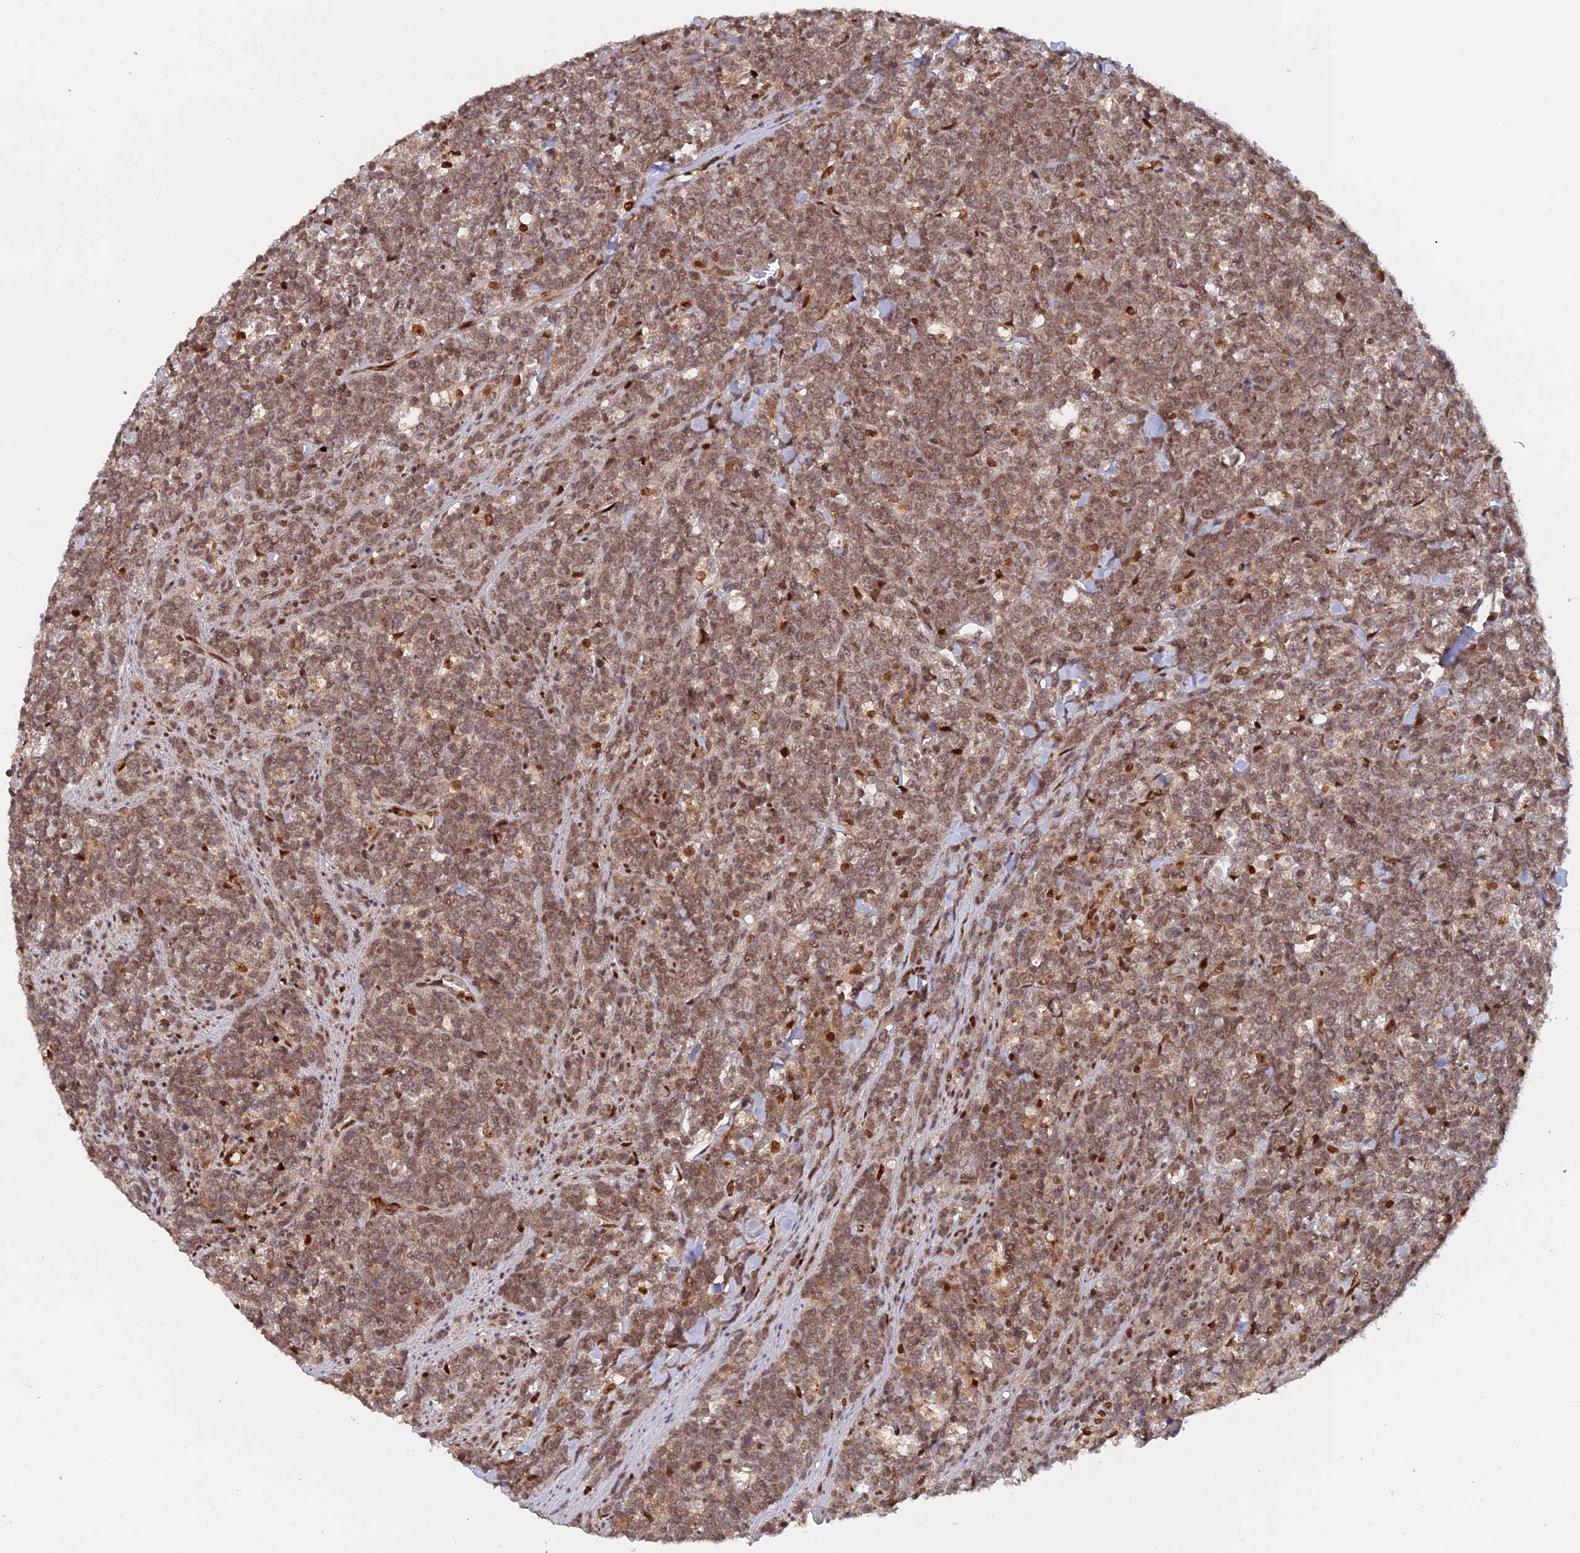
{"staining": {"intensity": "weak", "quantity": ">75%", "location": "nuclear"}, "tissue": "lymphoma", "cell_type": "Tumor cells", "image_type": "cancer", "snomed": [{"axis": "morphology", "description": "Malignant lymphoma, non-Hodgkin's type, High grade"}, {"axis": "topography", "description": "Small intestine"}], "caption": "Lymphoma stained for a protein reveals weak nuclear positivity in tumor cells. The protein of interest is shown in brown color, while the nuclei are stained blue.", "gene": "ZNF565", "patient": {"sex": "male", "age": 8}}